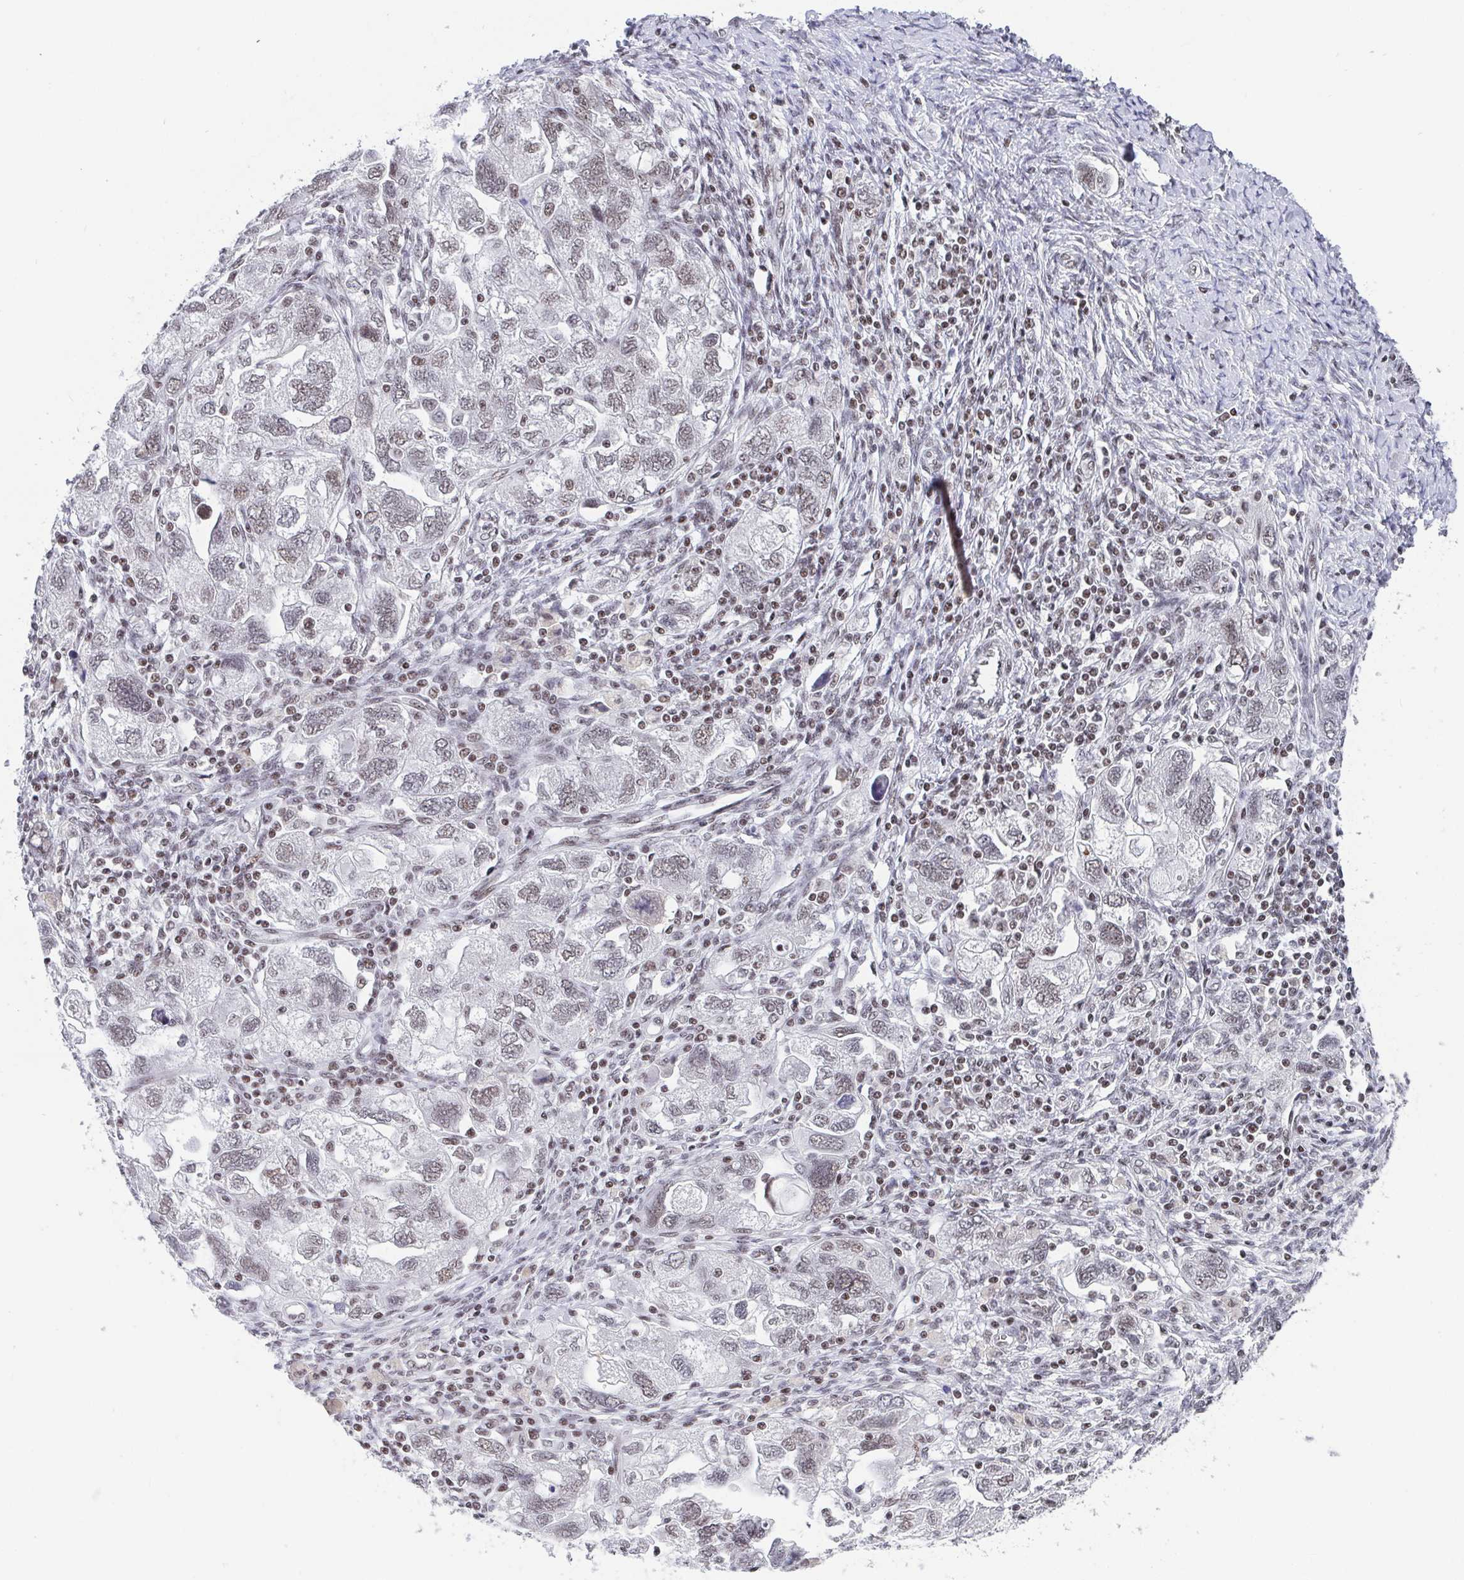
{"staining": {"intensity": "weak", "quantity": "<25%", "location": "nuclear"}, "tissue": "ovarian cancer", "cell_type": "Tumor cells", "image_type": "cancer", "snomed": [{"axis": "morphology", "description": "Carcinoma, NOS"}, {"axis": "morphology", "description": "Cystadenocarcinoma, serous, NOS"}, {"axis": "topography", "description": "Ovary"}], "caption": "Immunohistochemistry (IHC) image of carcinoma (ovarian) stained for a protein (brown), which reveals no expression in tumor cells.", "gene": "CTCF", "patient": {"sex": "female", "age": 69}}